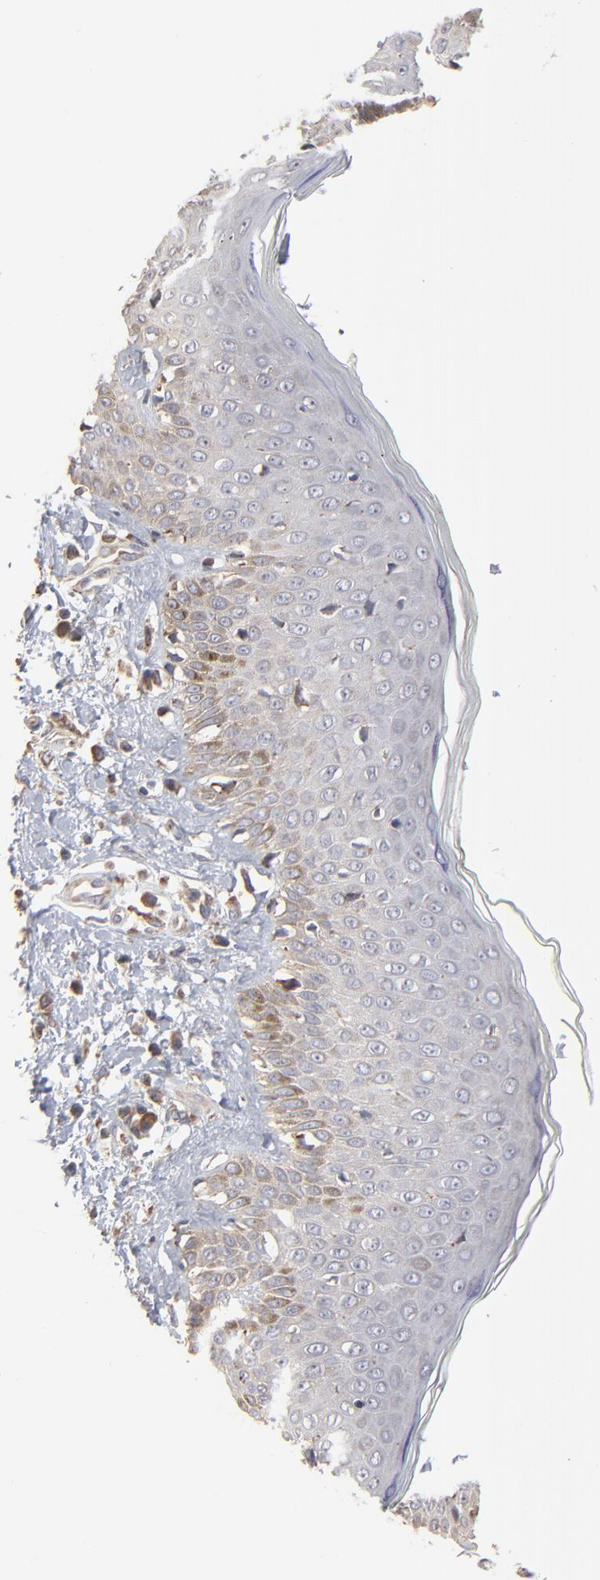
{"staining": {"intensity": "weak", "quantity": "25%-75%", "location": "cytoplasmic/membranous"}, "tissue": "skin cancer", "cell_type": "Tumor cells", "image_type": "cancer", "snomed": [{"axis": "morphology", "description": "Squamous cell carcinoma, NOS"}, {"axis": "topography", "description": "Skin"}], "caption": "Immunohistochemistry staining of skin squamous cell carcinoma, which exhibits low levels of weak cytoplasmic/membranous staining in approximately 25%-75% of tumor cells indicating weak cytoplasmic/membranous protein expression. The staining was performed using DAB (3,3'-diaminobenzidine) (brown) for protein detection and nuclei were counterstained in hematoxylin (blue).", "gene": "RNF213", "patient": {"sex": "female", "age": 59}}